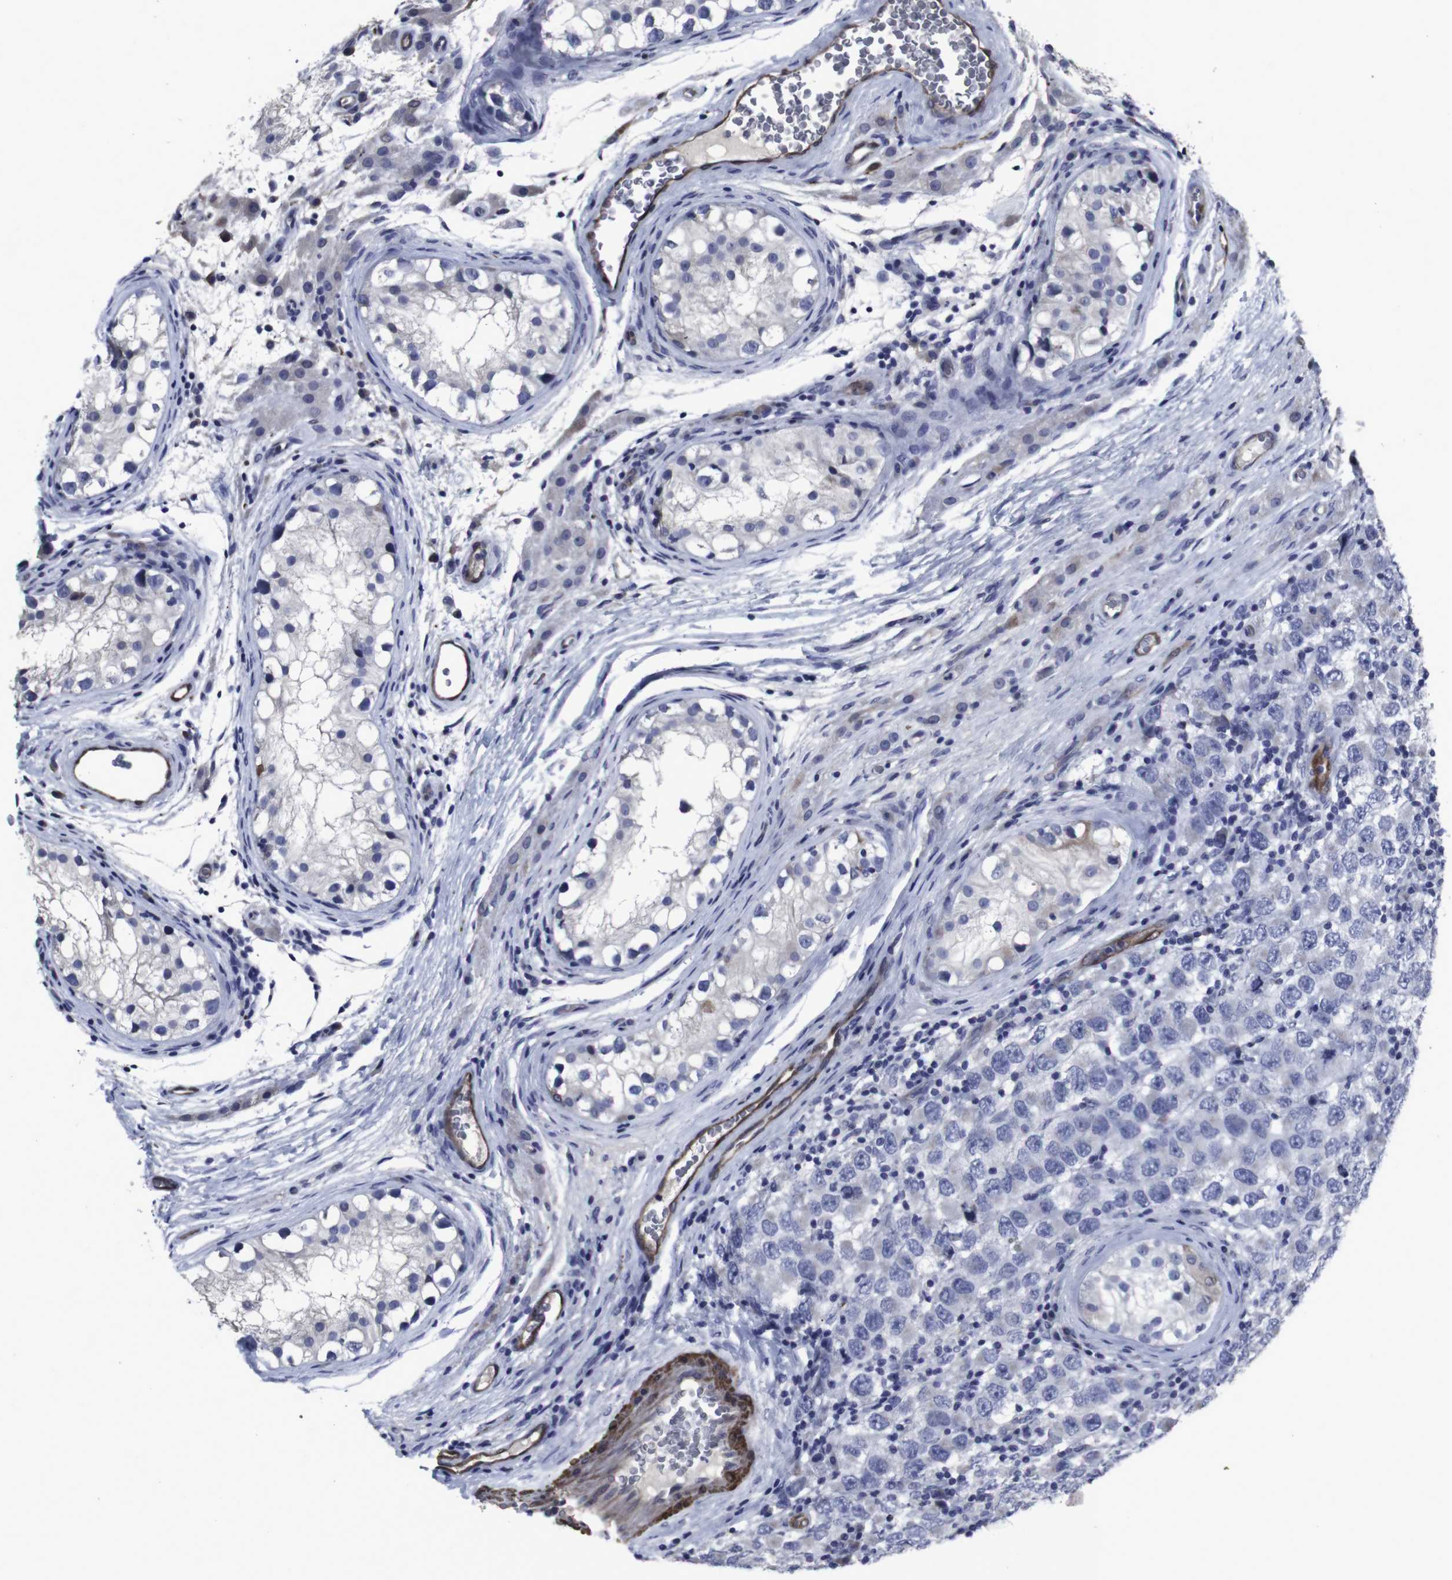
{"staining": {"intensity": "negative", "quantity": "none", "location": "none"}, "tissue": "testis cancer", "cell_type": "Tumor cells", "image_type": "cancer", "snomed": [{"axis": "morphology", "description": "Carcinoma, Embryonal, NOS"}, {"axis": "topography", "description": "Testis"}], "caption": "This histopathology image is of testis cancer stained with immunohistochemistry (IHC) to label a protein in brown with the nuclei are counter-stained blue. There is no expression in tumor cells.", "gene": "SNCG", "patient": {"sex": "male", "age": 21}}